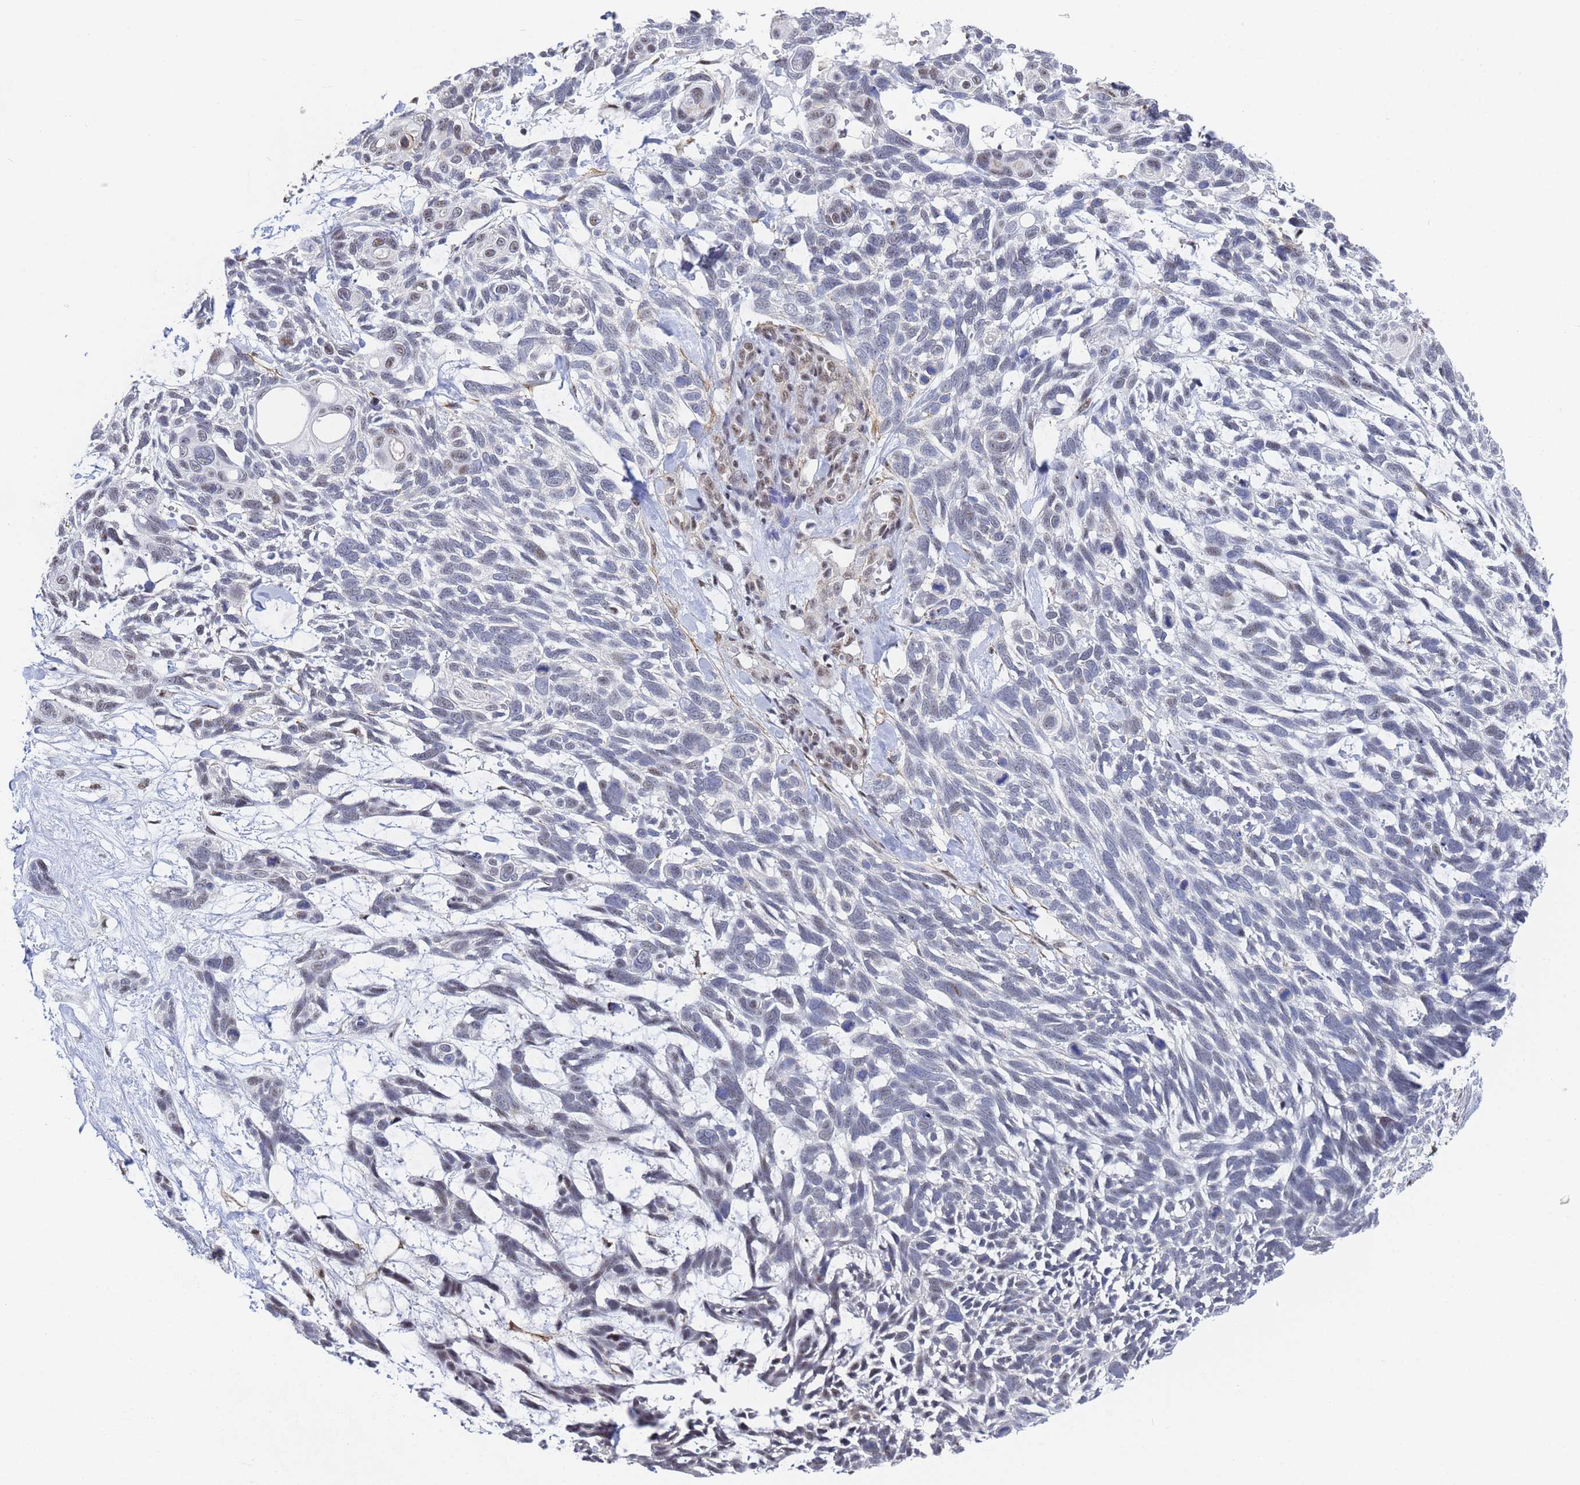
{"staining": {"intensity": "weak", "quantity": "<25%", "location": "nuclear"}, "tissue": "skin cancer", "cell_type": "Tumor cells", "image_type": "cancer", "snomed": [{"axis": "morphology", "description": "Basal cell carcinoma"}, {"axis": "topography", "description": "Skin"}], "caption": "The photomicrograph exhibits no staining of tumor cells in skin cancer (basal cell carcinoma).", "gene": "PRRT4", "patient": {"sex": "male", "age": 88}}